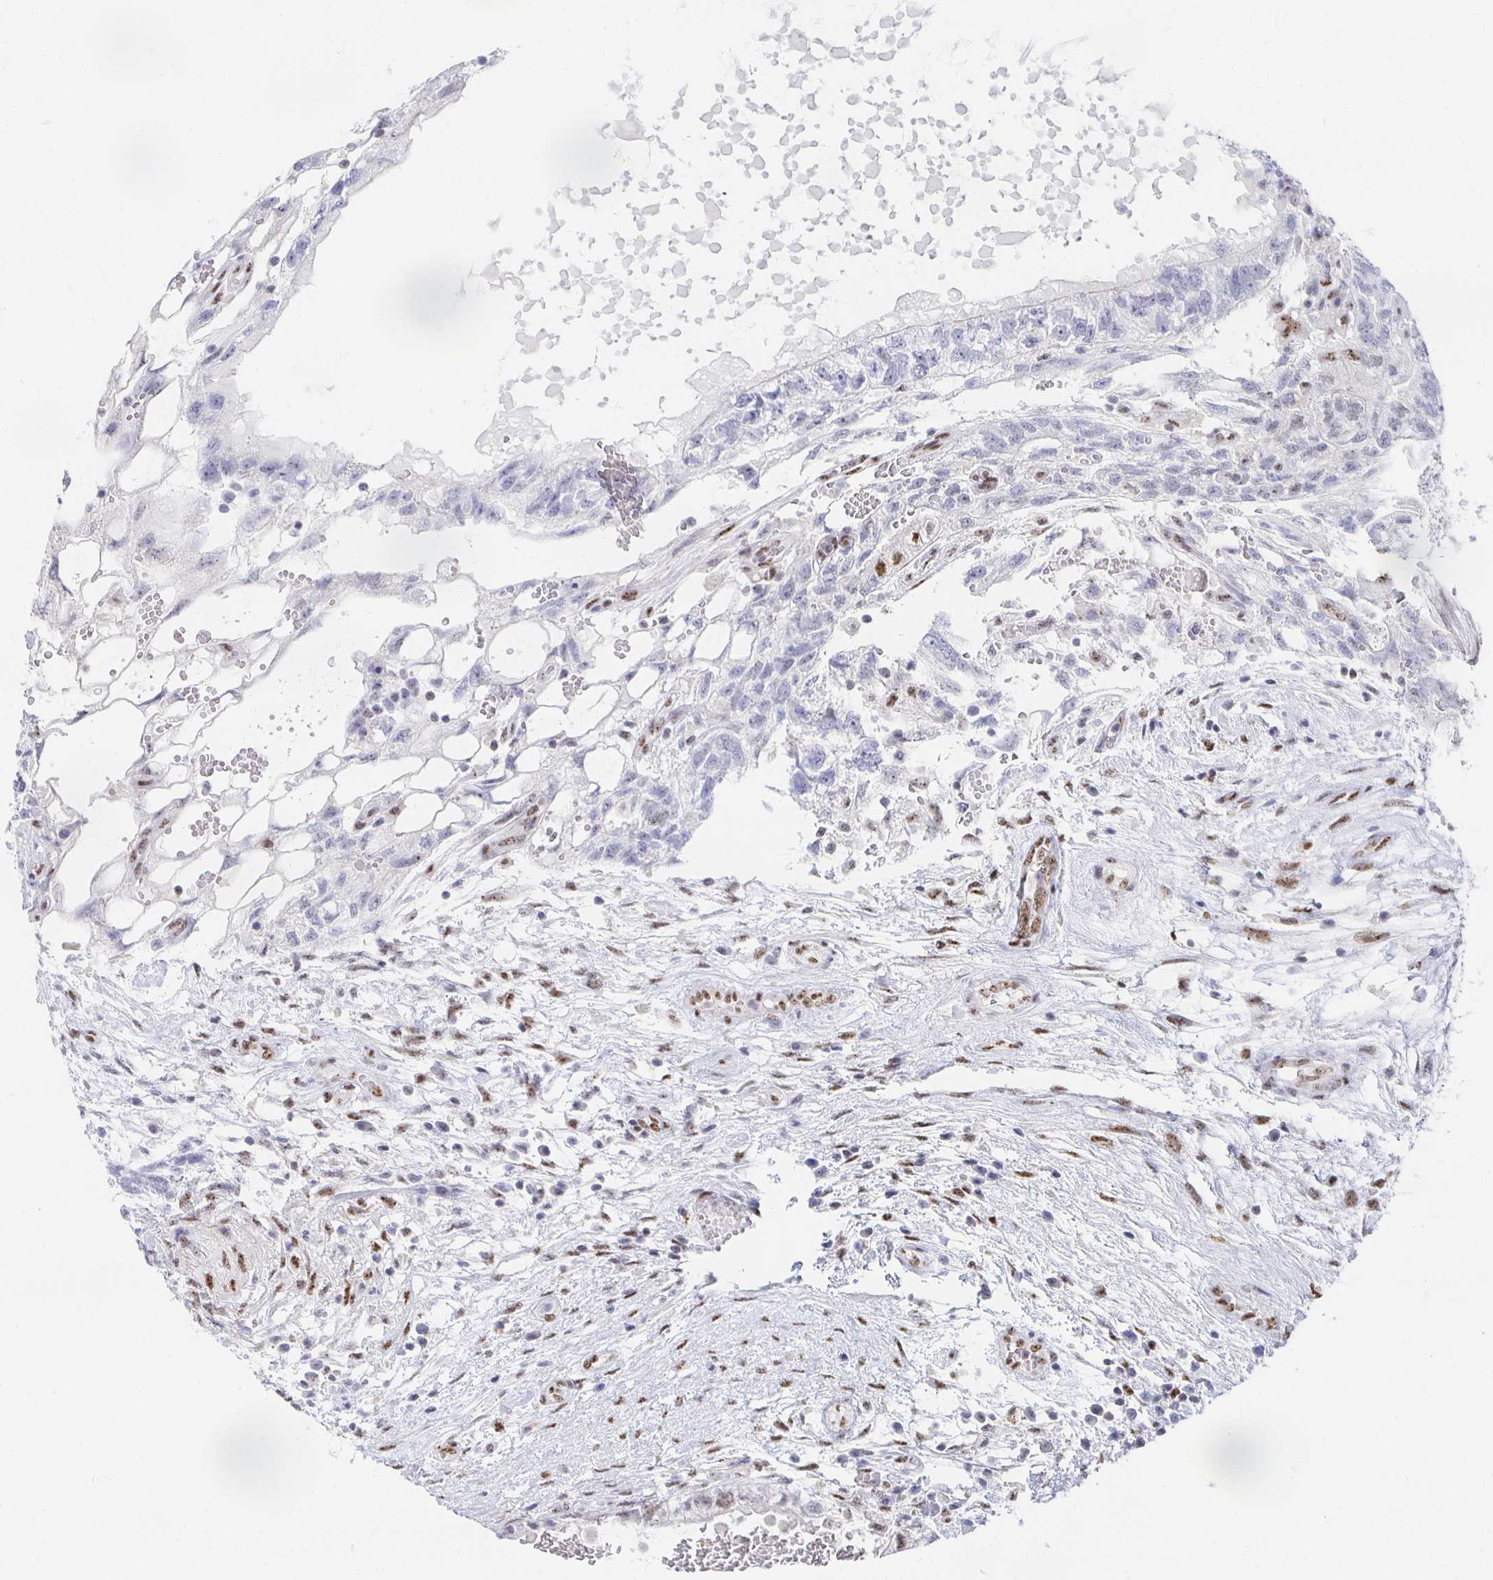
{"staining": {"intensity": "negative", "quantity": "none", "location": "none"}, "tissue": "testis cancer", "cell_type": "Tumor cells", "image_type": "cancer", "snomed": [{"axis": "morphology", "description": "Normal tissue, NOS"}, {"axis": "morphology", "description": "Carcinoma, Embryonal, NOS"}, {"axis": "topography", "description": "Testis"}], "caption": "Testis cancer was stained to show a protein in brown. There is no significant expression in tumor cells. (Immunohistochemistry (ihc), brightfield microscopy, high magnification).", "gene": "CLIC3", "patient": {"sex": "male", "age": 32}}